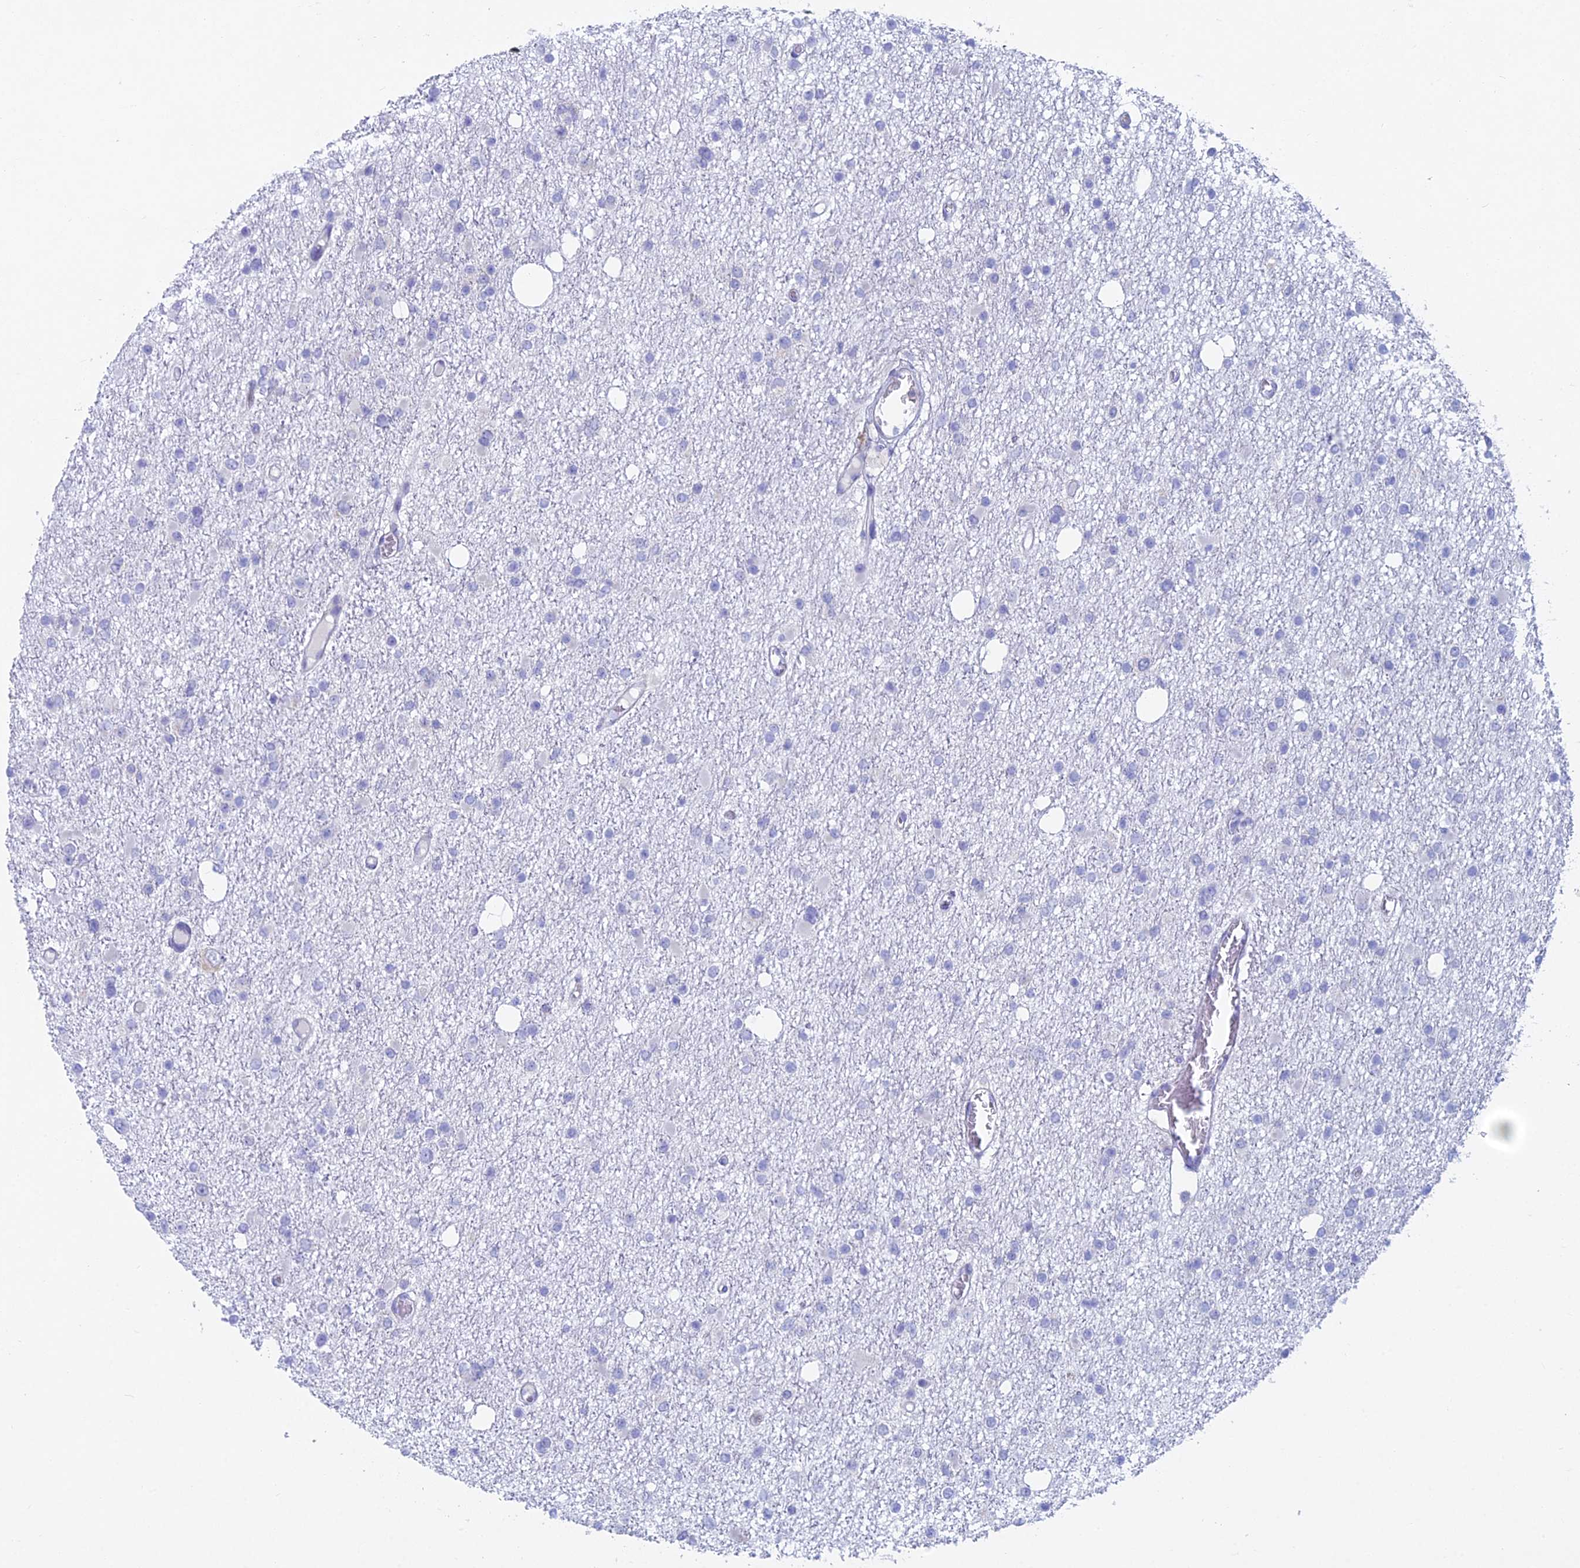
{"staining": {"intensity": "negative", "quantity": "none", "location": "none"}, "tissue": "glioma", "cell_type": "Tumor cells", "image_type": "cancer", "snomed": [{"axis": "morphology", "description": "Glioma, malignant, Low grade"}, {"axis": "topography", "description": "Brain"}], "caption": "This is a photomicrograph of immunohistochemistry (IHC) staining of glioma, which shows no expression in tumor cells.", "gene": "ABI3BP", "patient": {"sex": "female", "age": 22}}